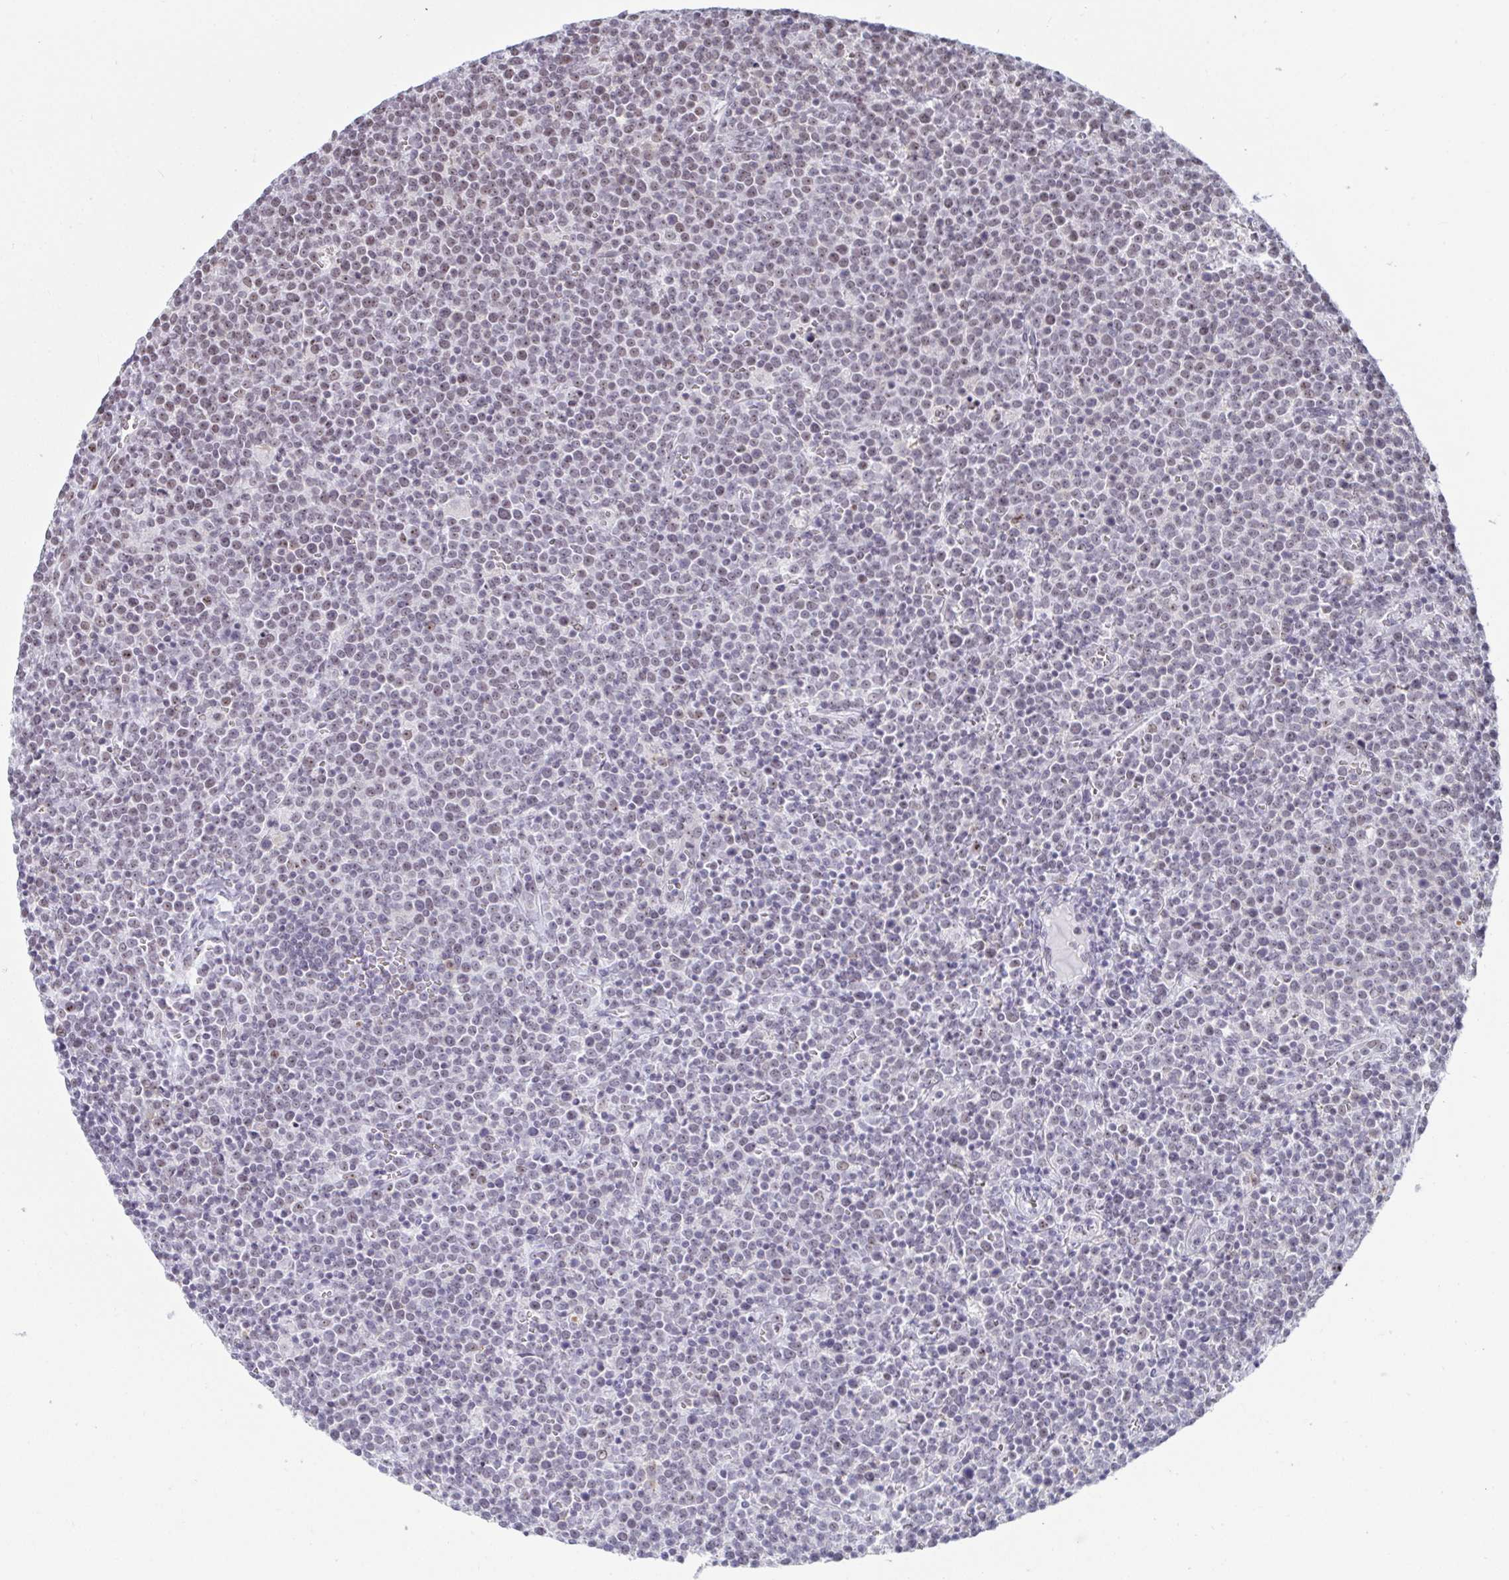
{"staining": {"intensity": "negative", "quantity": "none", "location": "none"}, "tissue": "lymphoma", "cell_type": "Tumor cells", "image_type": "cancer", "snomed": [{"axis": "morphology", "description": "Malignant lymphoma, non-Hodgkin's type, High grade"}, {"axis": "topography", "description": "Lymph node"}], "caption": "Tumor cells show no significant protein staining in lymphoma.", "gene": "SUPT16H", "patient": {"sex": "male", "age": 61}}